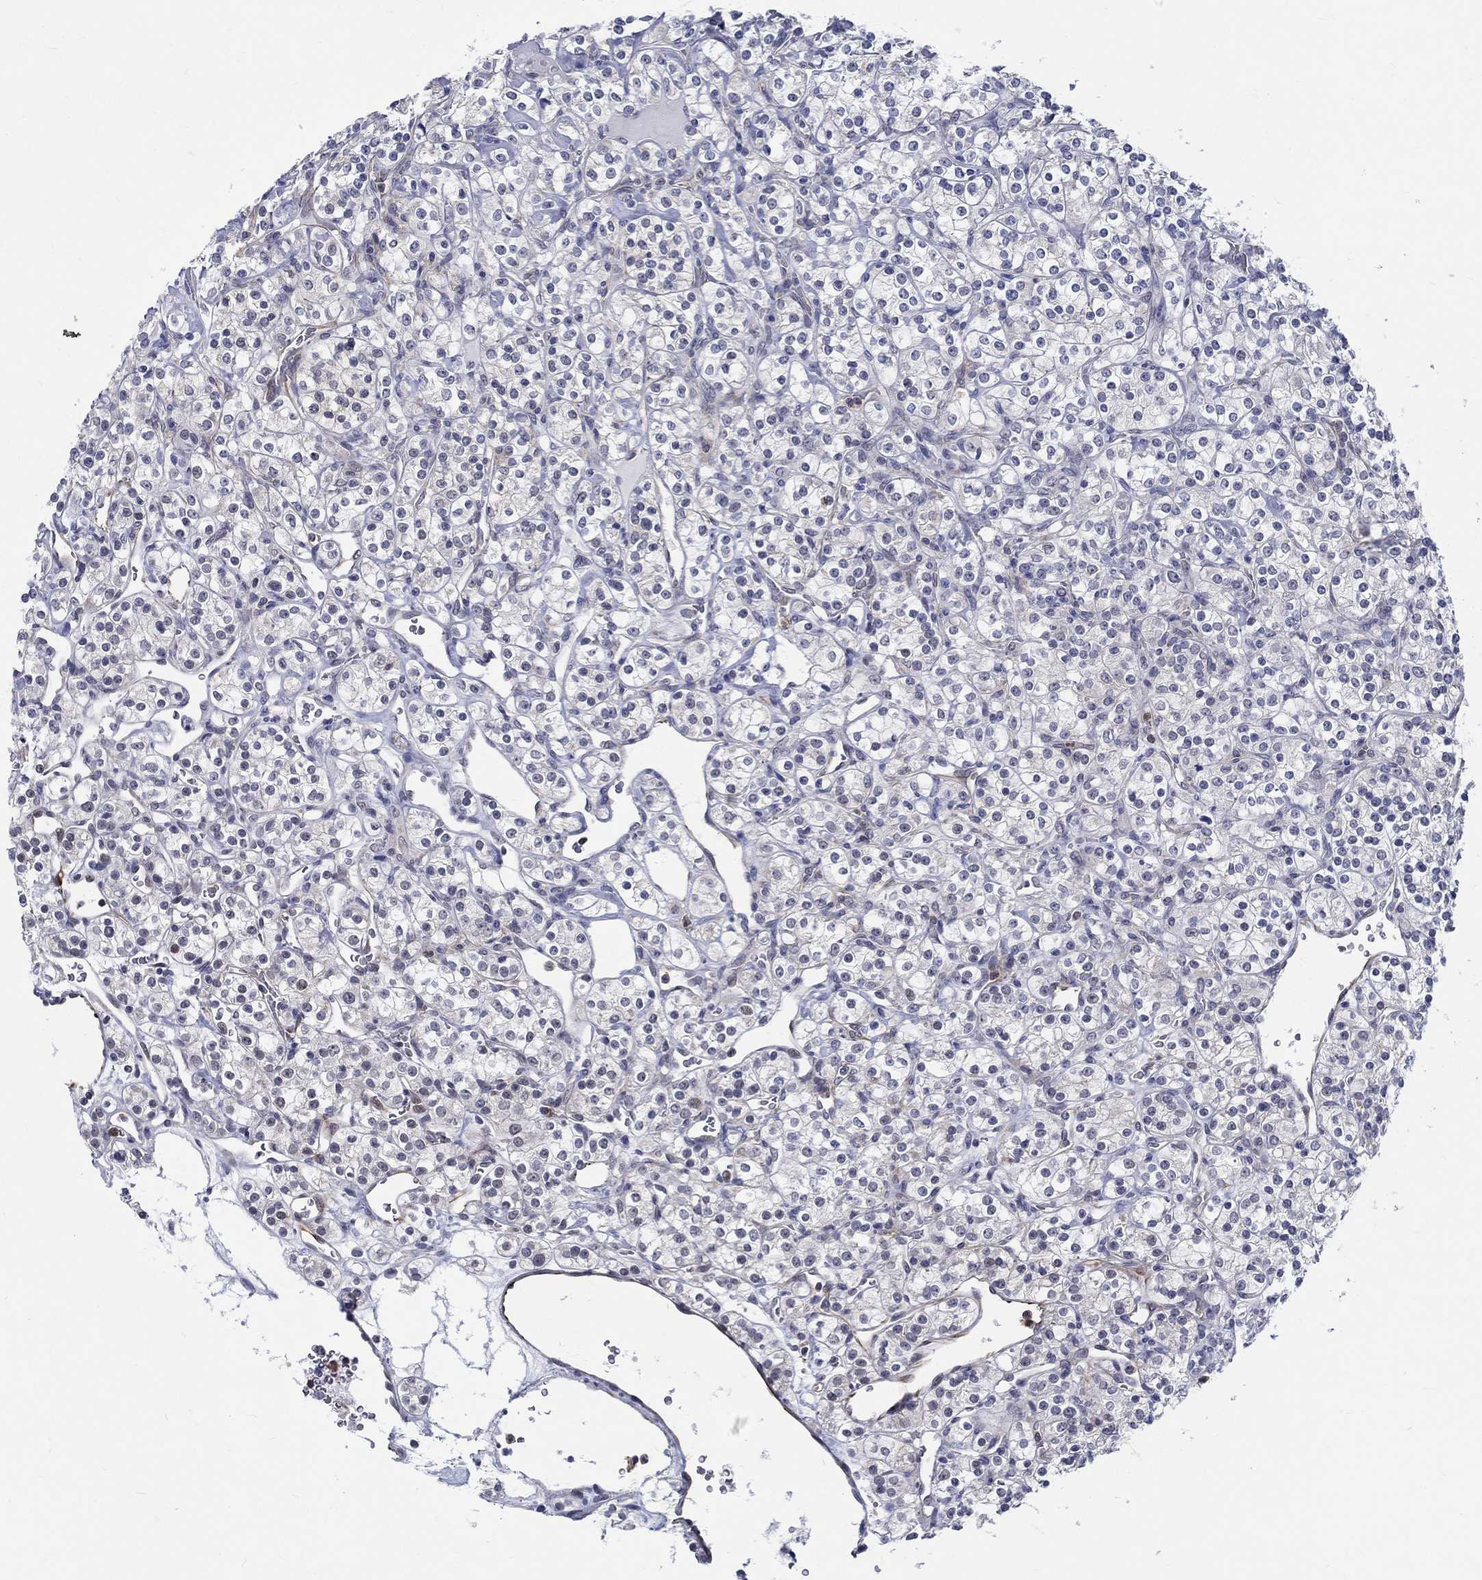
{"staining": {"intensity": "negative", "quantity": "none", "location": "none"}, "tissue": "renal cancer", "cell_type": "Tumor cells", "image_type": "cancer", "snomed": [{"axis": "morphology", "description": "Adenocarcinoma, NOS"}, {"axis": "topography", "description": "Kidney"}], "caption": "DAB (3,3'-diaminobenzidine) immunohistochemical staining of human renal cancer exhibits no significant positivity in tumor cells.", "gene": "ST6GALNAC1", "patient": {"sex": "male", "age": 77}}